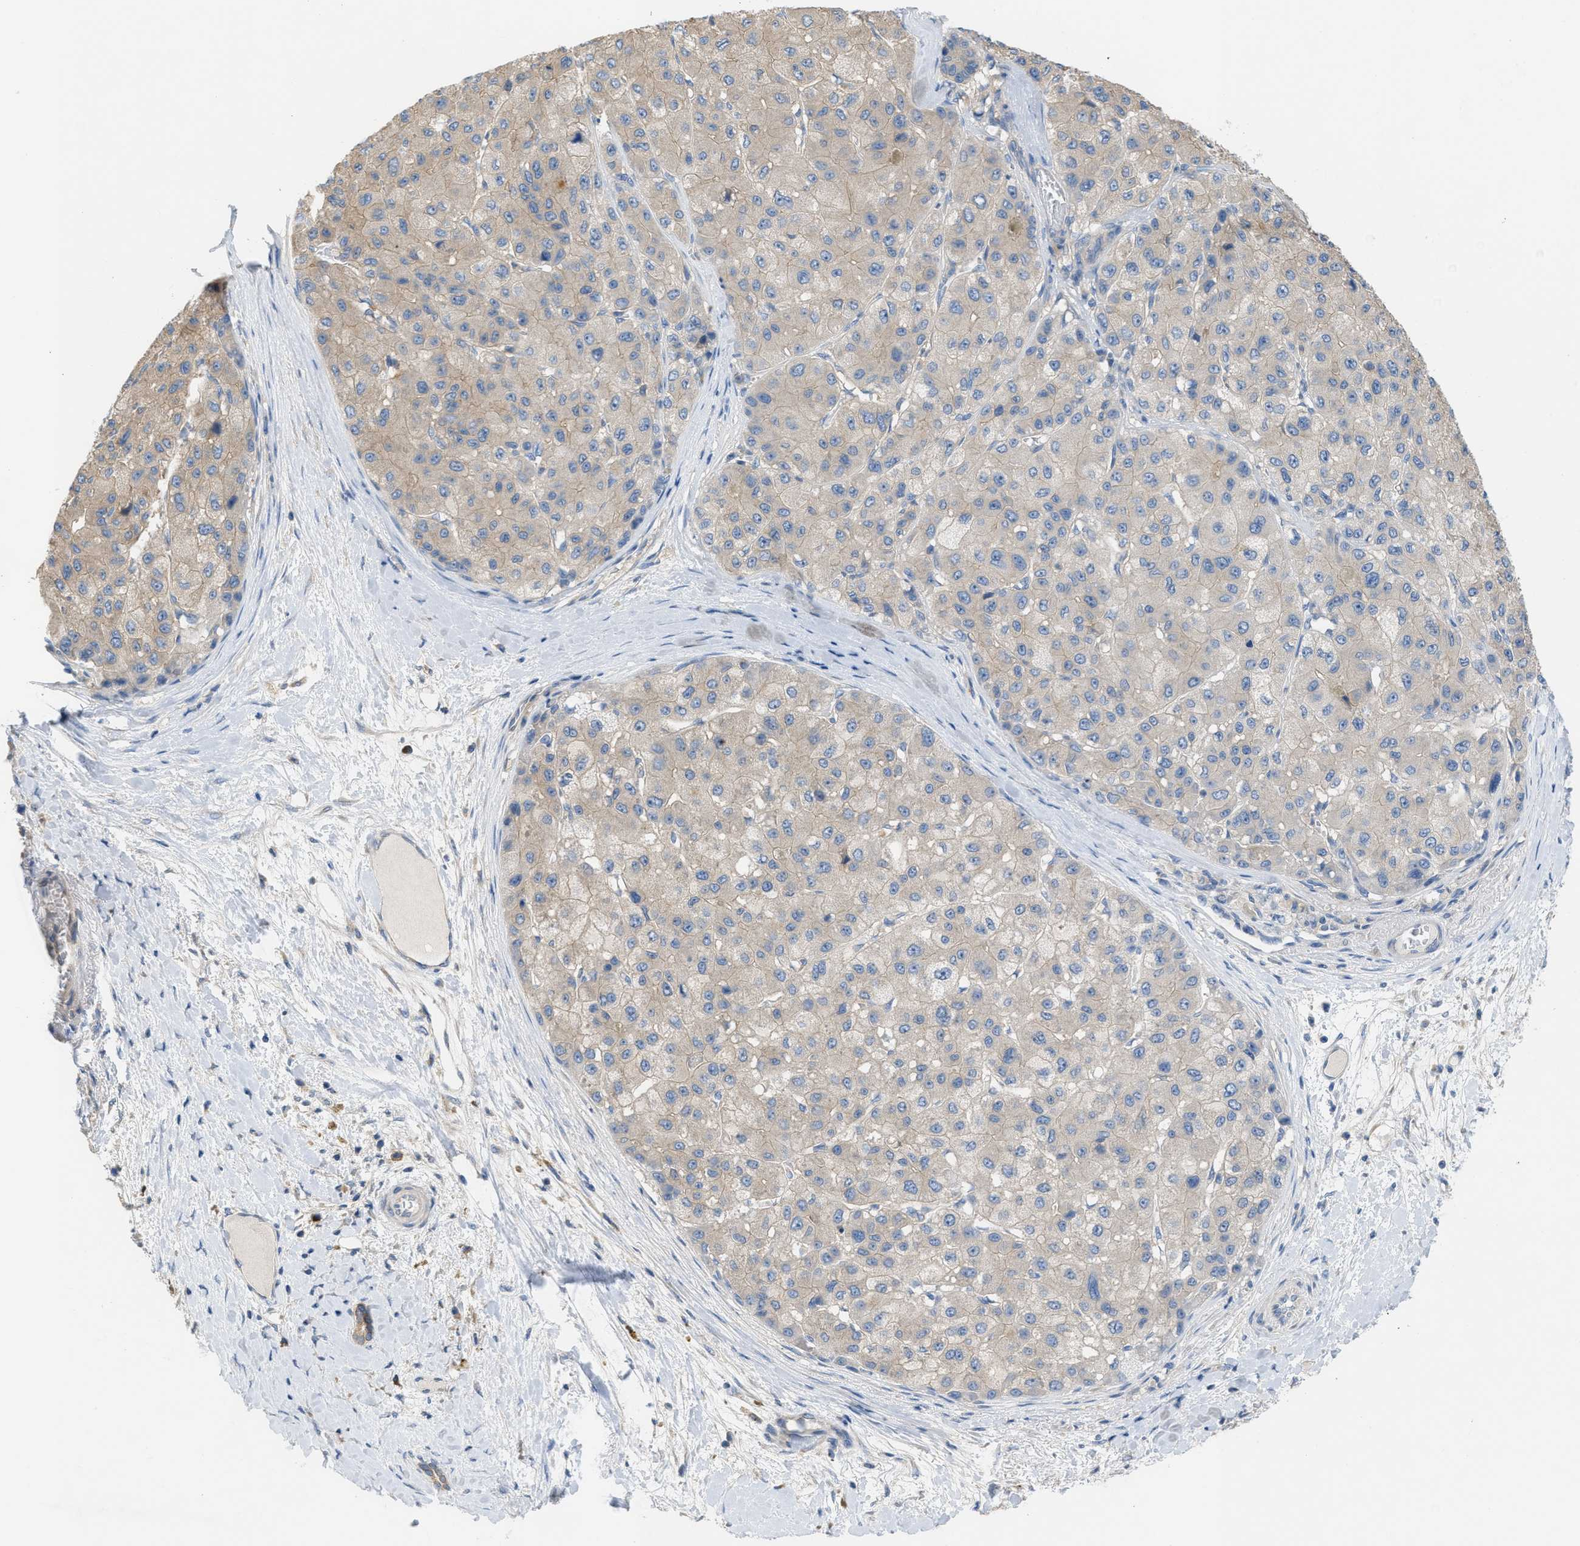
{"staining": {"intensity": "weak", "quantity": ">75%", "location": "cytoplasmic/membranous"}, "tissue": "liver cancer", "cell_type": "Tumor cells", "image_type": "cancer", "snomed": [{"axis": "morphology", "description": "Carcinoma, Hepatocellular, NOS"}, {"axis": "topography", "description": "Liver"}], "caption": "Hepatocellular carcinoma (liver) tissue displays weak cytoplasmic/membranous staining in about >75% of tumor cells, visualized by immunohistochemistry. (brown staining indicates protein expression, while blue staining denotes nuclei).", "gene": "UBA5", "patient": {"sex": "male", "age": 80}}